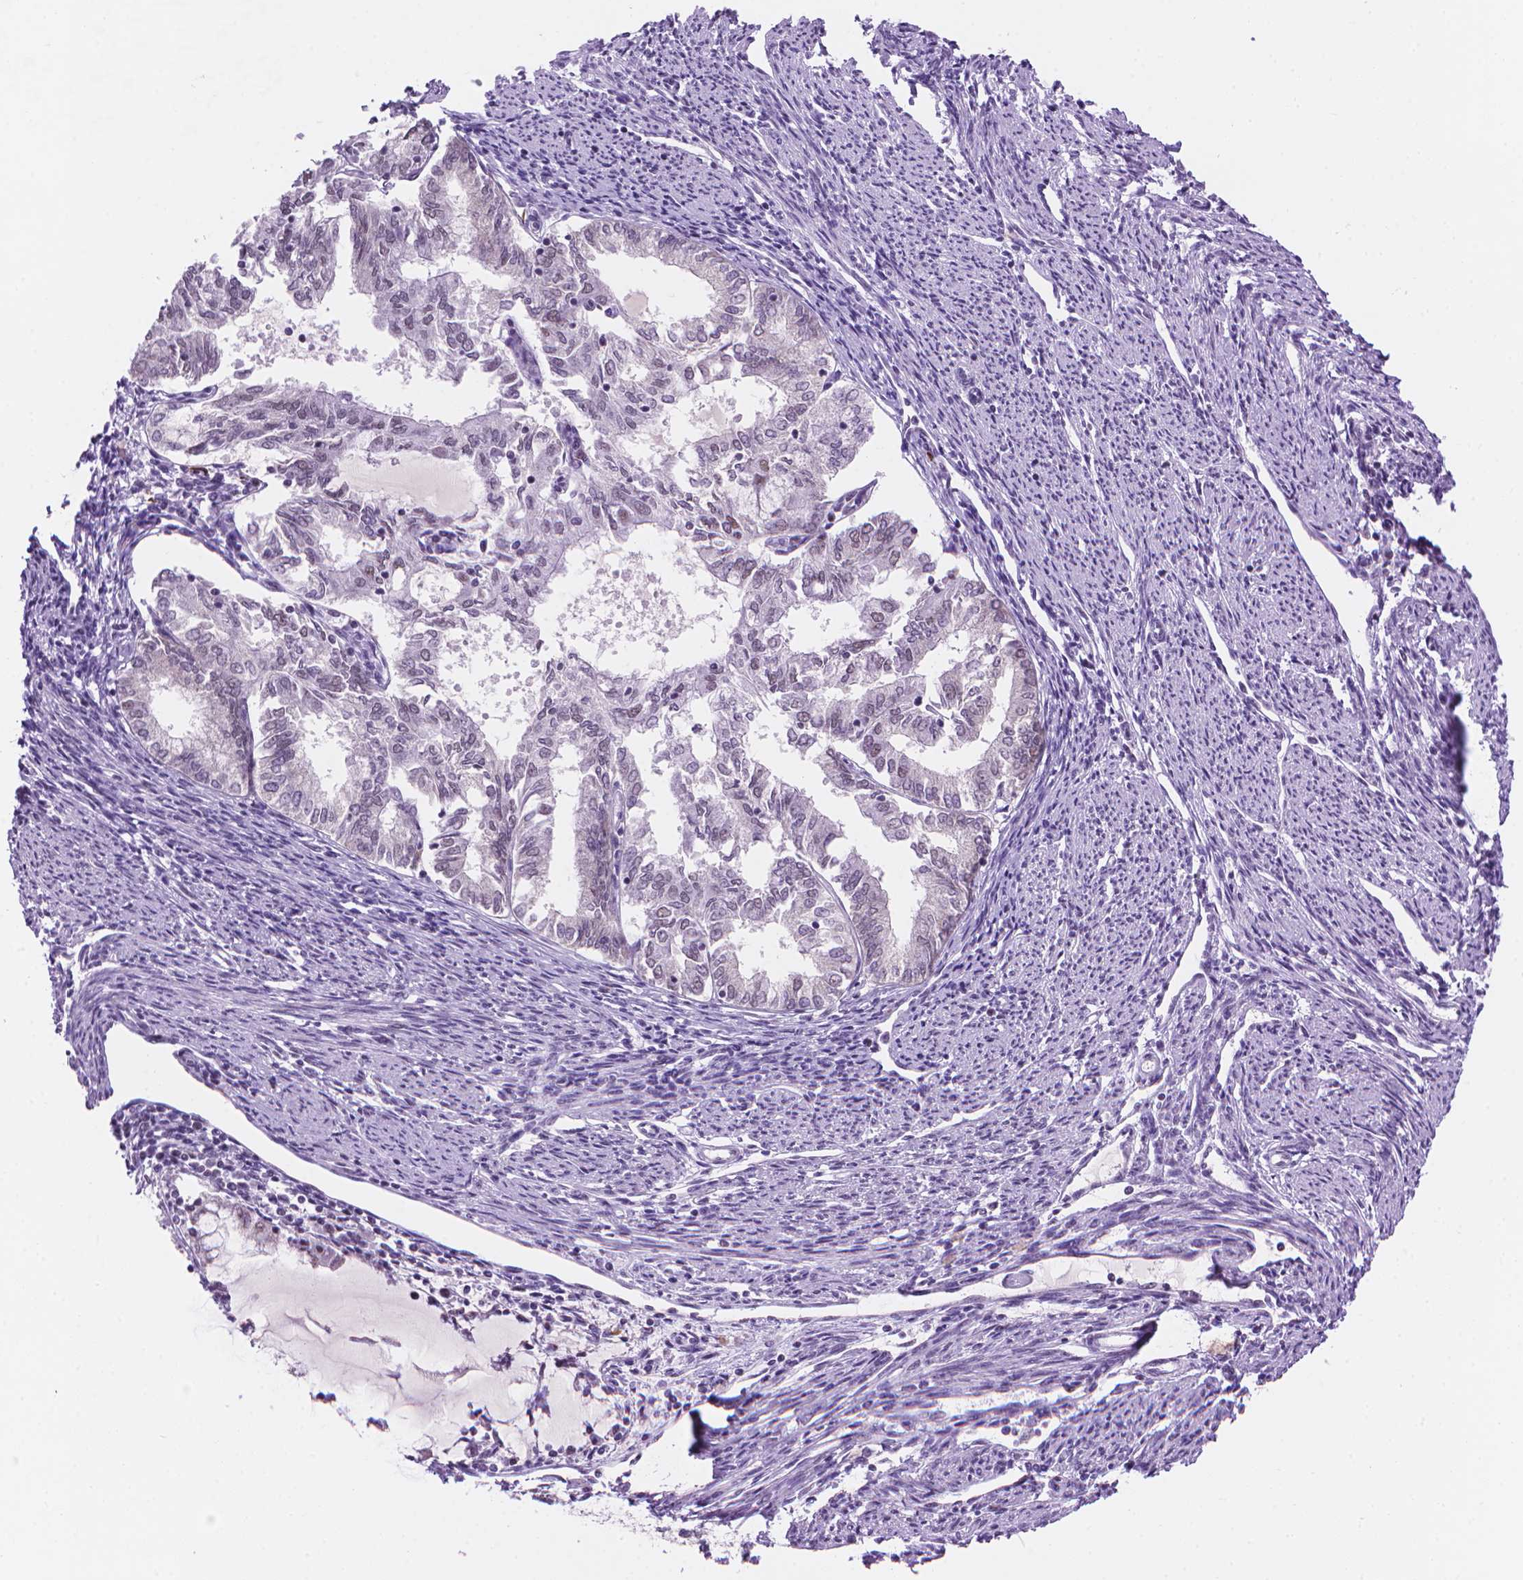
{"staining": {"intensity": "negative", "quantity": "none", "location": "none"}, "tissue": "endometrial cancer", "cell_type": "Tumor cells", "image_type": "cancer", "snomed": [{"axis": "morphology", "description": "Adenocarcinoma, NOS"}, {"axis": "topography", "description": "Endometrium"}], "caption": "There is no significant expression in tumor cells of endometrial cancer.", "gene": "RPA4", "patient": {"sex": "female", "age": 79}}